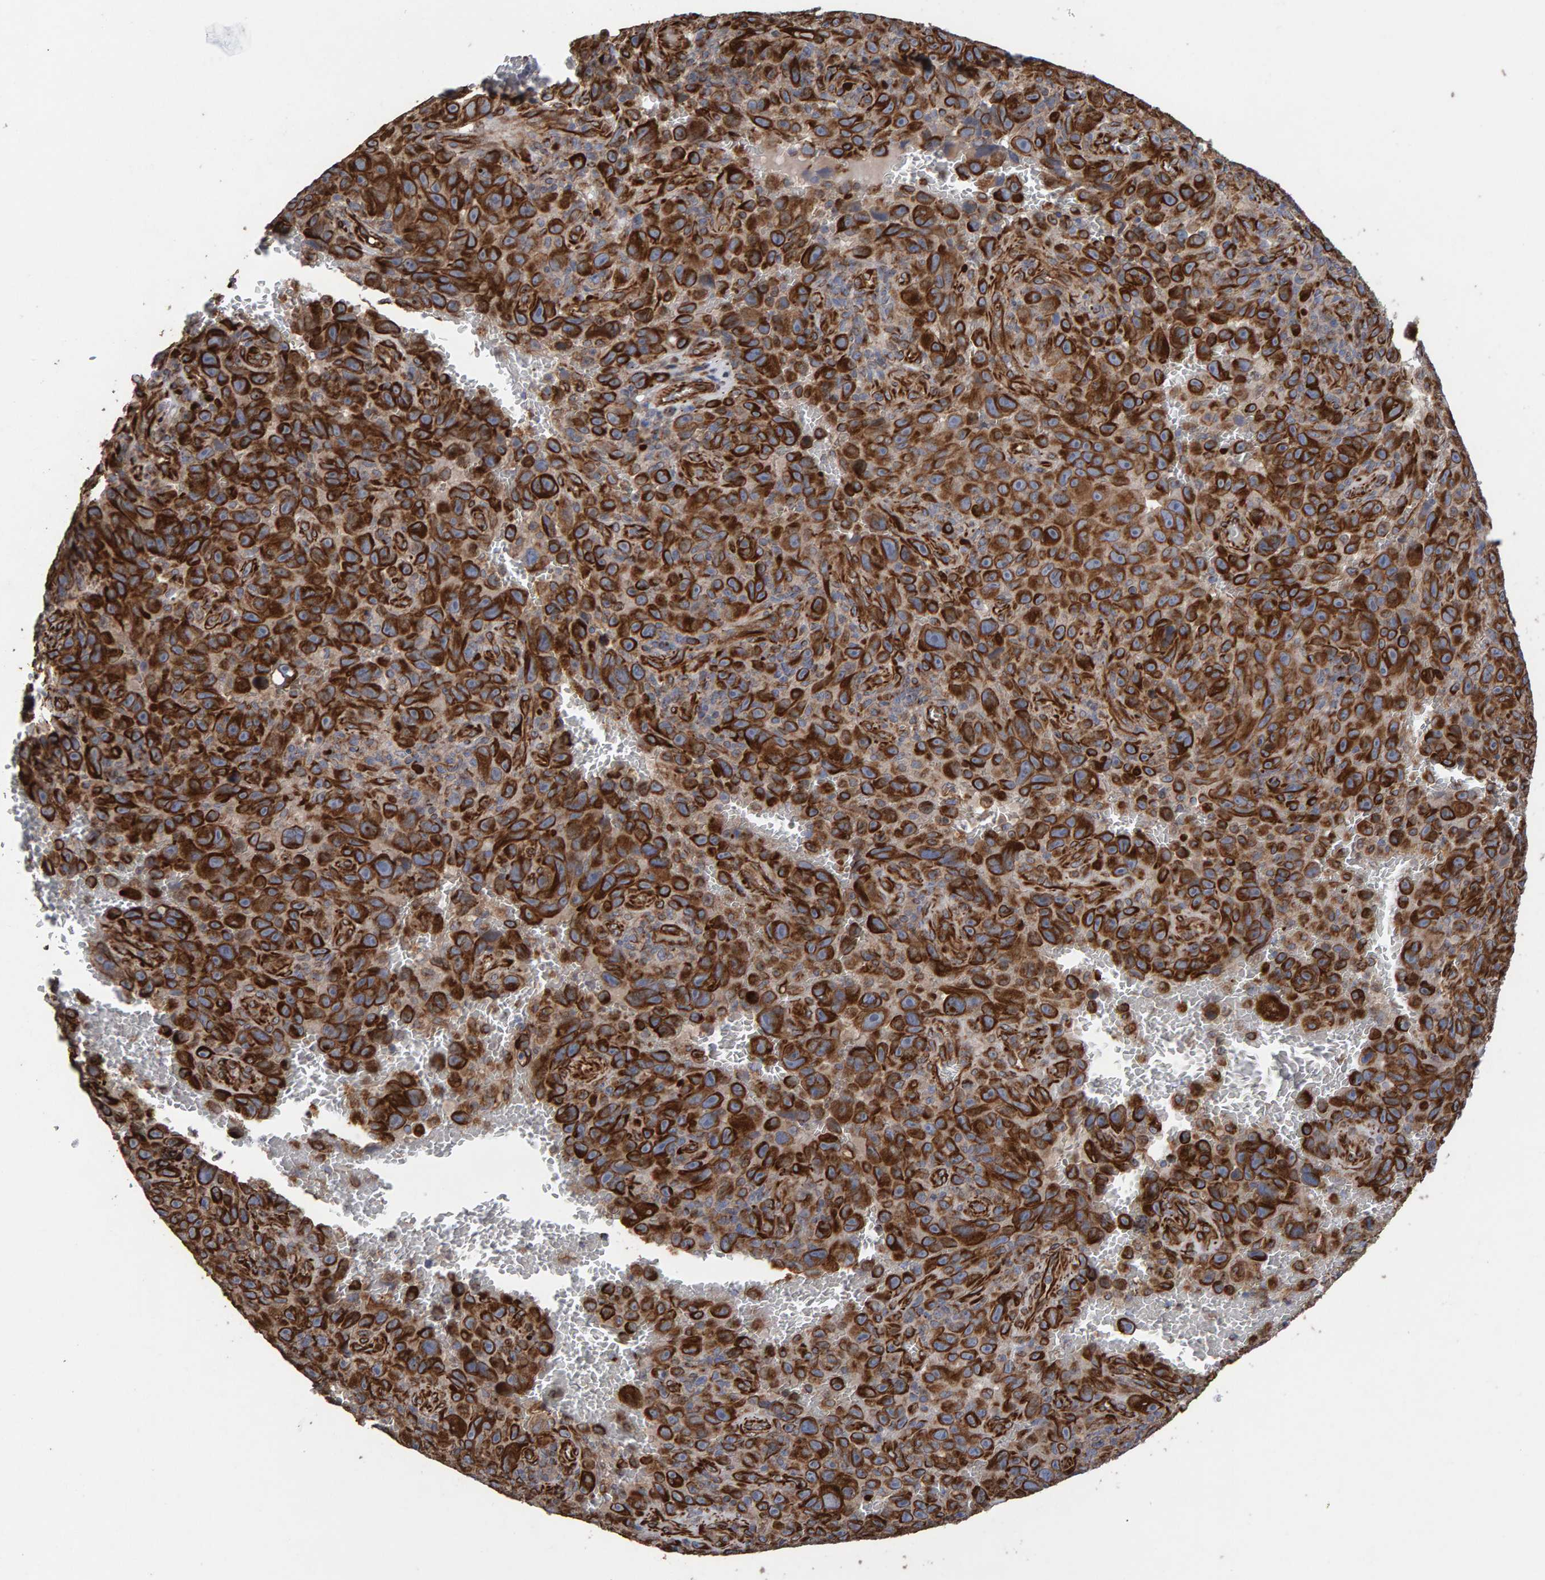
{"staining": {"intensity": "strong", "quantity": ">75%", "location": "cytoplasmic/membranous"}, "tissue": "melanoma", "cell_type": "Tumor cells", "image_type": "cancer", "snomed": [{"axis": "morphology", "description": "Malignant melanoma, NOS"}, {"axis": "topography", "description": "Skin"}], "caption": "Brown immunohistochemical staining in malignant melanoma shows strong cytoplasmic/membranous staining in about >75% of tumor cells. Using DAB (brown) and hematoxylin (blue) stains, captured at high magnification using brightfield microscopy.", "gene": "ZNF347", "patient": {"sex": "female", "age": 82}}